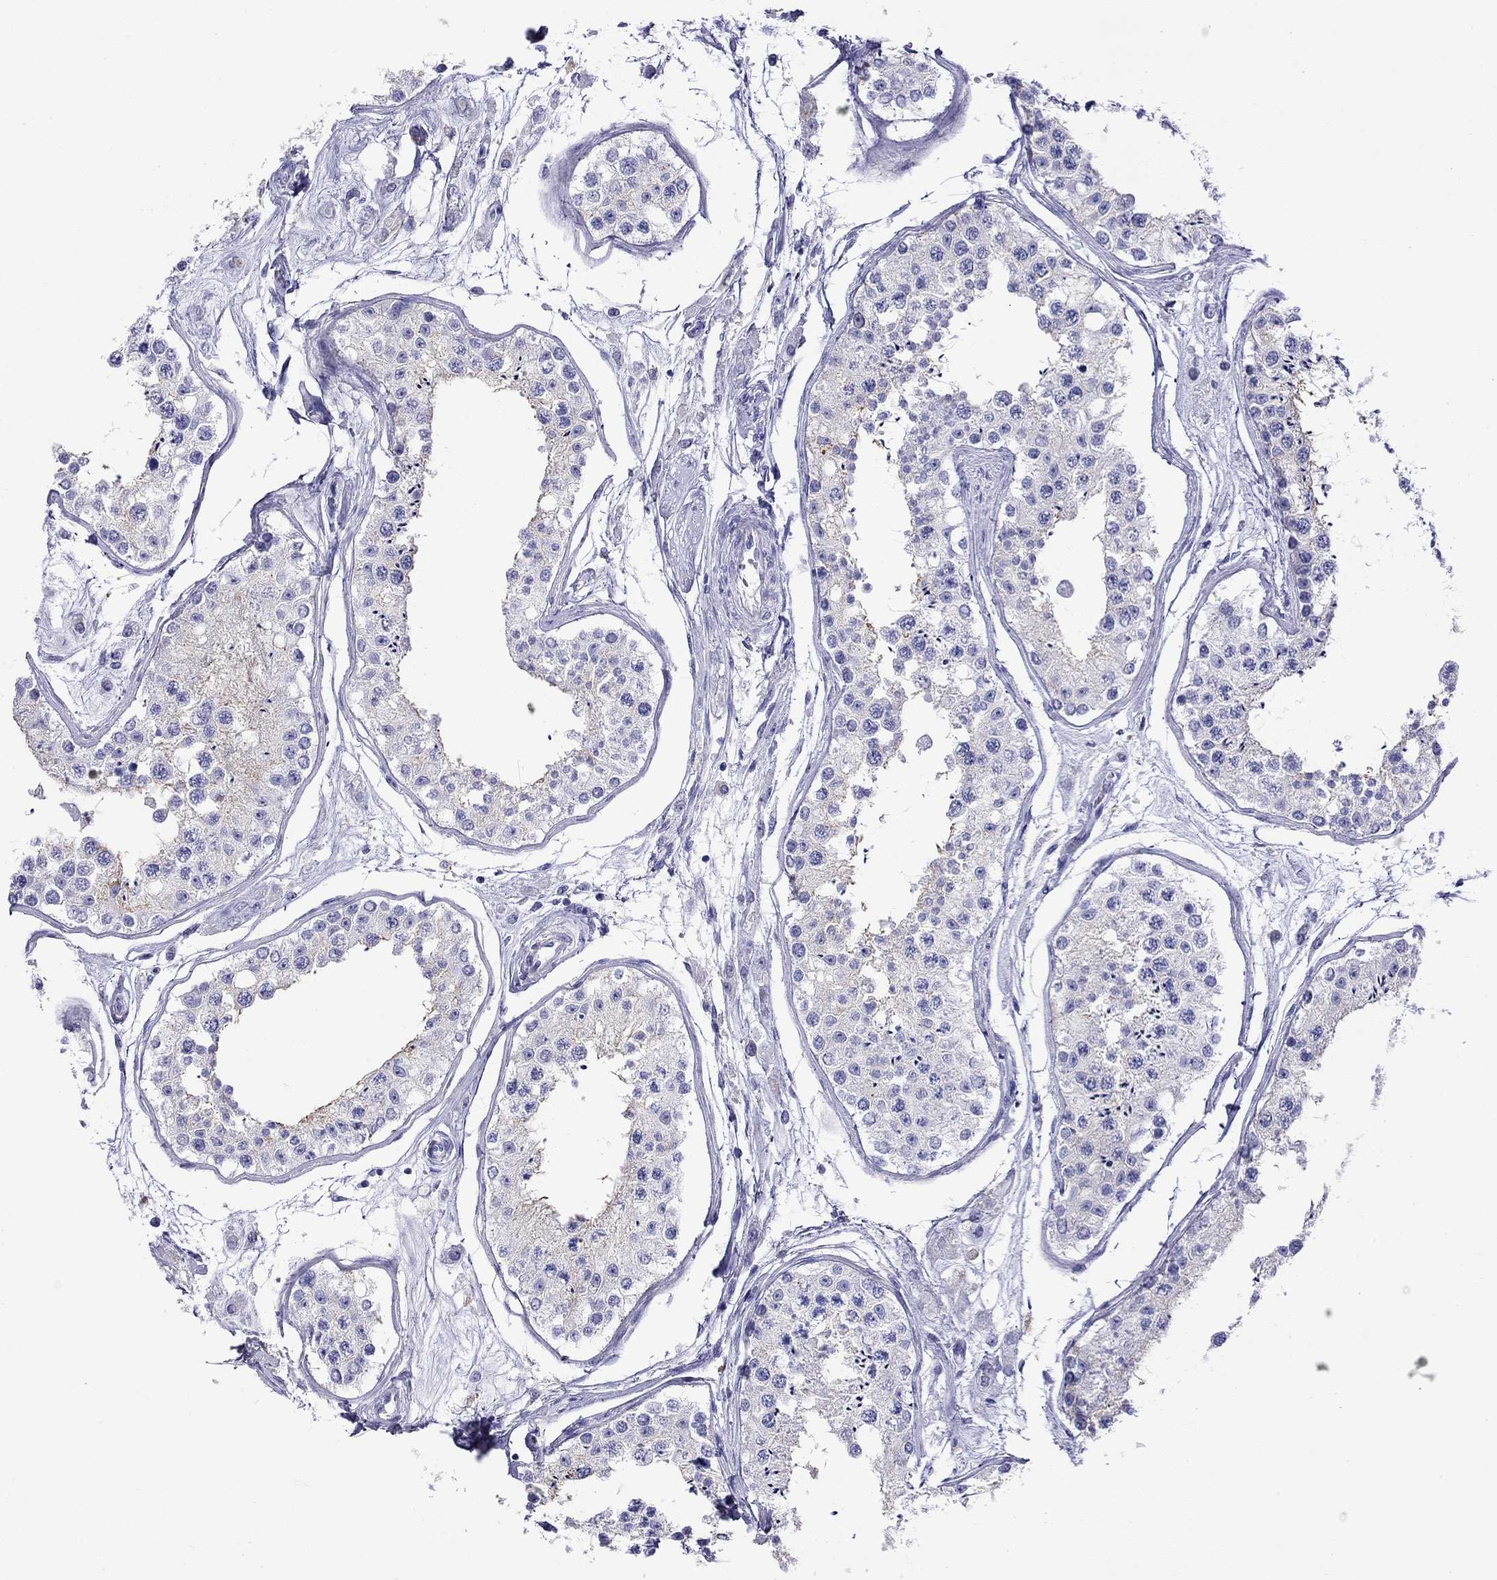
{"staining": {"intensity": "negative", "quantity": "none", "location": "none"}, "tissue": "testis", "cell_type": "Cells in seminiferous ducts", "image_type": "normal", "snomed": [{"axis": "morphology", "description": "Normal tissue, NOS"}, {"axis": "topography", "description": "Testis"}], "caption": "A high-resolution photomicrograph shows immunohistochemistry (IHC) staining of unremarkable testis, which shows no significant positivity in cells in seminiferous ducts.", "gene": "SLC30A8", "patient": {"sex": "male", "age": 25}}